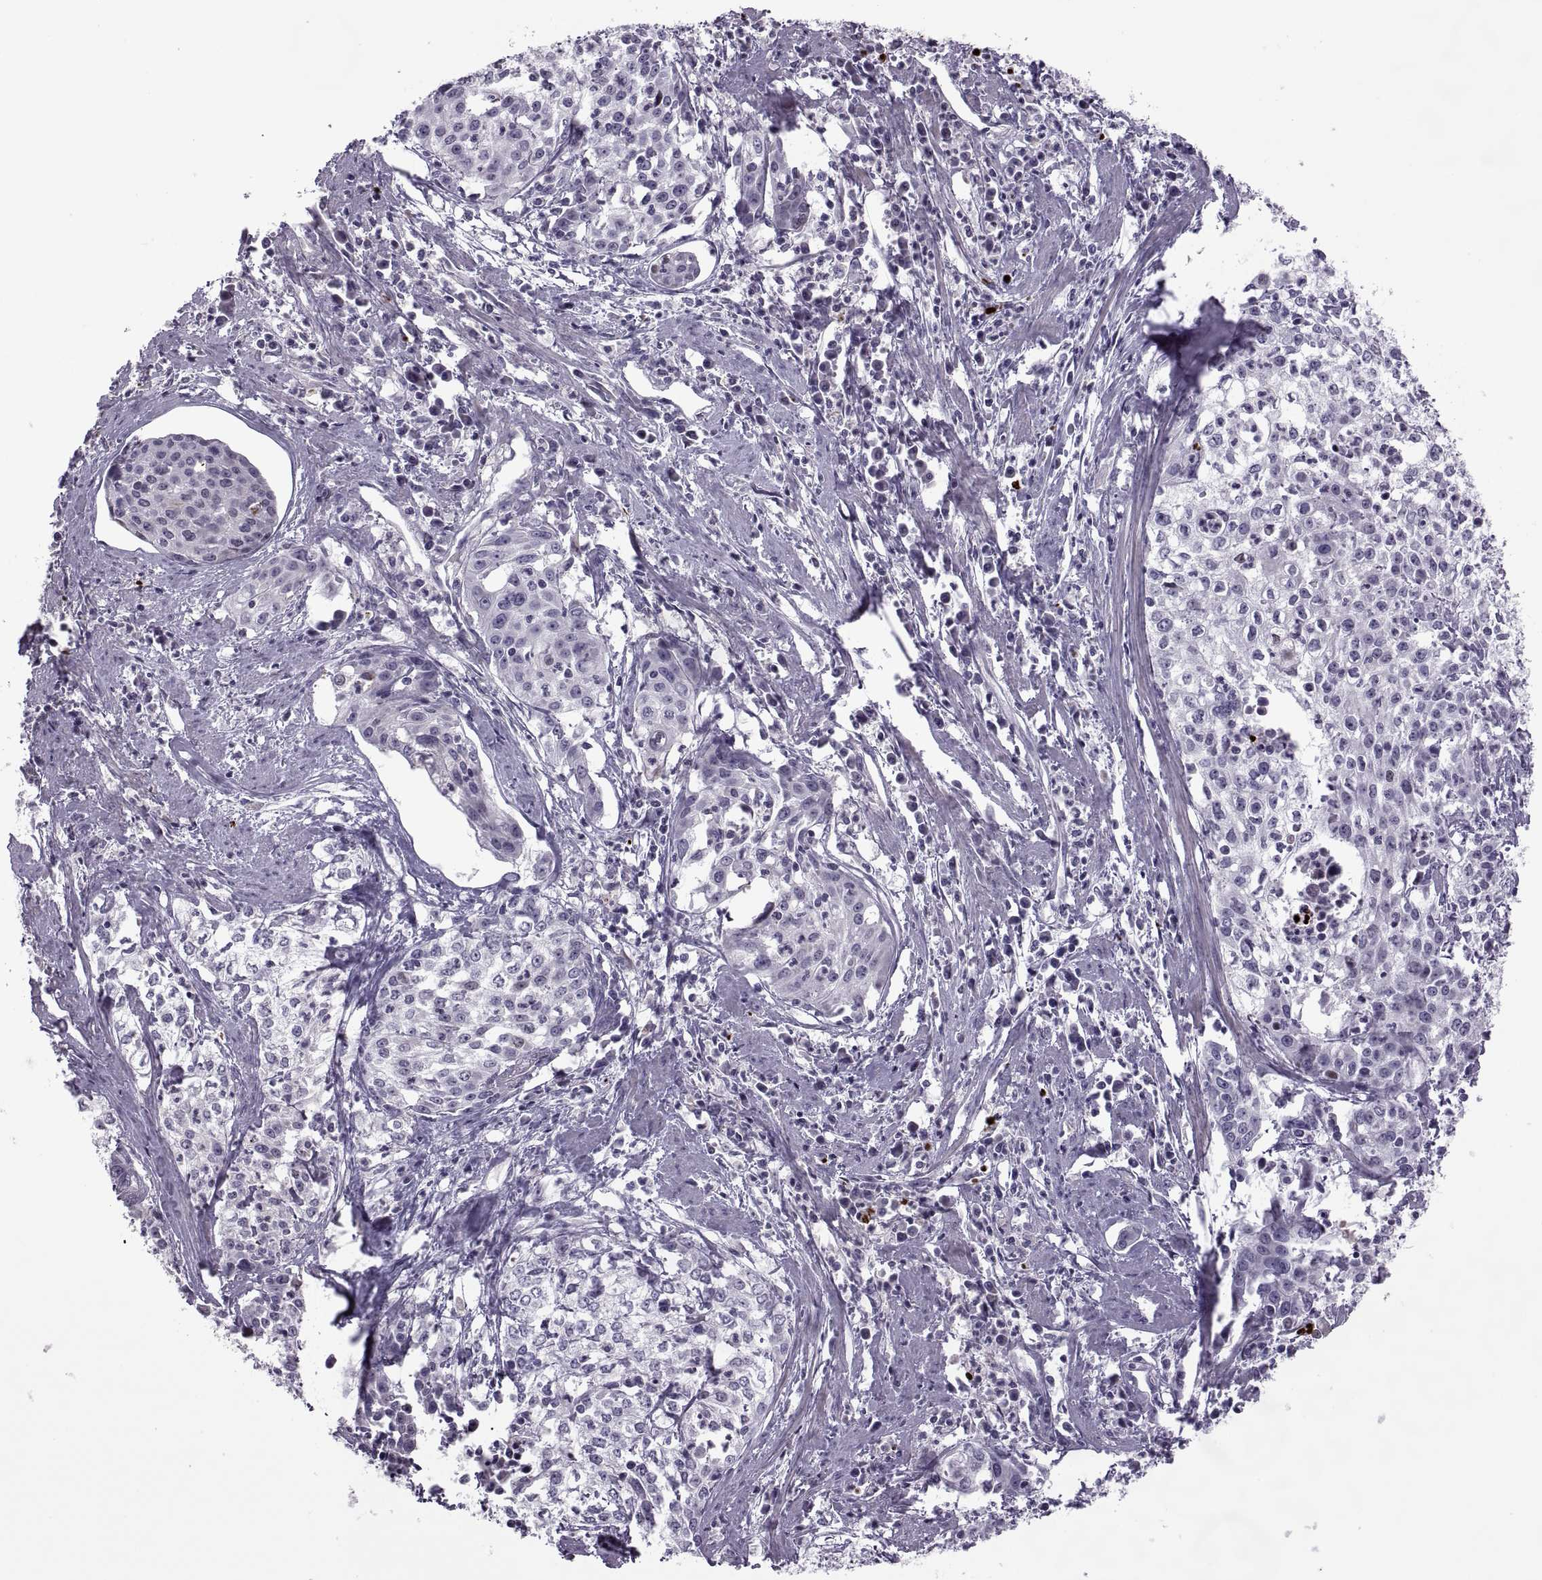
{"staining": {"intensity": "negative", "quantity": "none", "location": "none"}, "tissue": "cervical cancer", "cell_type": "Tumor cells", "image_type": "cancer", "snomed": [{"axis": "morphology", "description": "Squamous cell carcinoma, NOS"}, {"axis": "topography", "description": "Cervix"}], "caption": "IHC histopathology image of neoplastic tissue: squamous cell carcinoma (cervical) stained with DAB (3,3'-diaminobenzidine) demonstrates no significant protein expression in tumor cells. (DAB (3,3'-diaminobenzidine) immunohistochemistry (IHC) with hematoxylin counter stain).", "gene": "ODF3", "patient": {"sex": "female", "age": 39}}